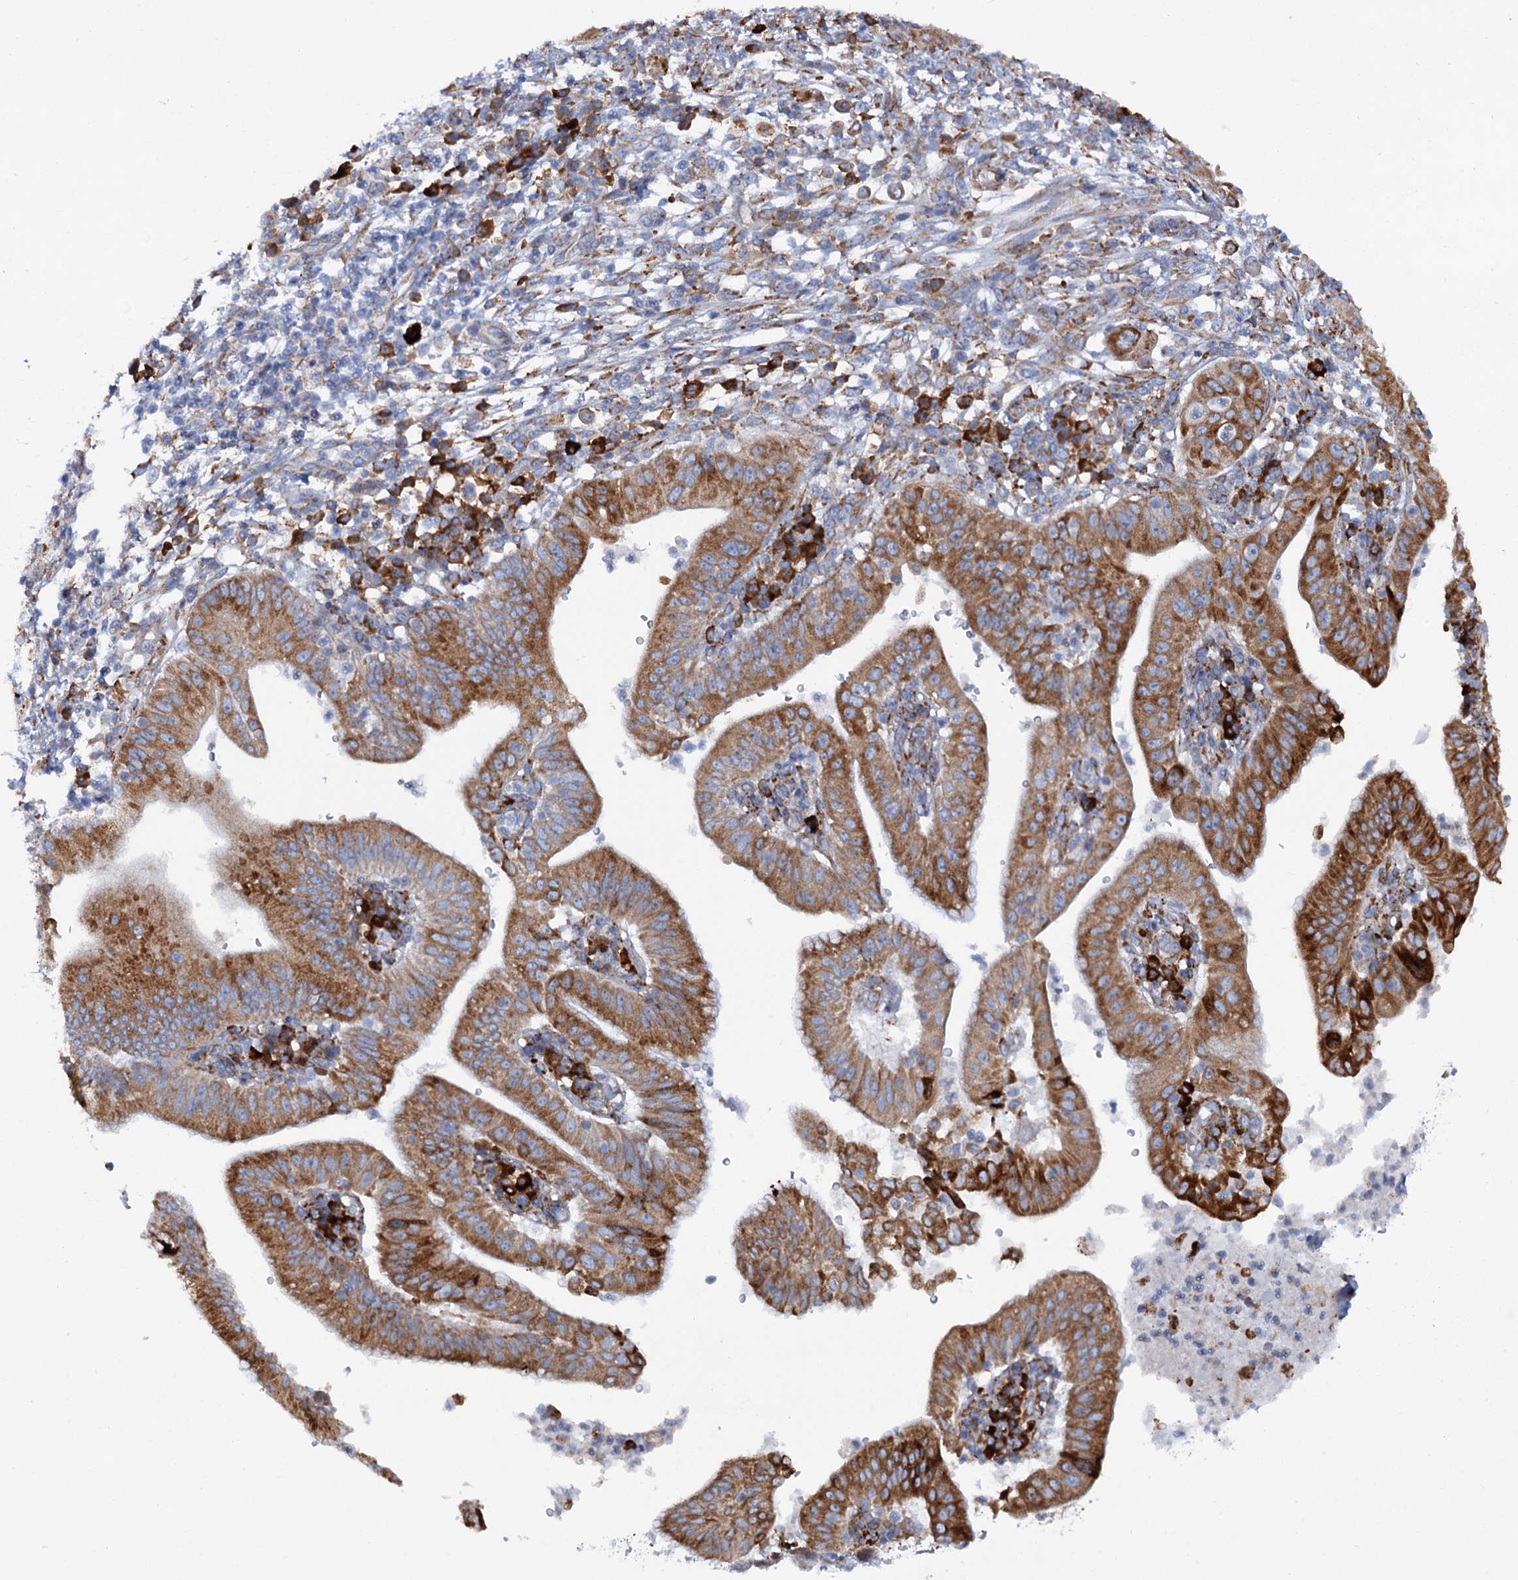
{"staining": {"intensity": "moderate", "quantity": ">75%", "location": "cytoplasmic/membranous"}, "tissue": "pancreatic cancer", "cell_type": "Tumor cells", "image_type": "cancer", "snomed": [{"axis": "morphology", "description": "Adenocarcinoma, NOS"}, {"axis": "topography", "description": "Pancreas"}], "caption": "Immunohistochemical staining of human pancreatic cancer displays medium levels of moderate cytoplasmic/membranous protein positivity in about >75% of tumor cells.", "gene": "SHE", "patient": {"sex": "male", "age": 68}}